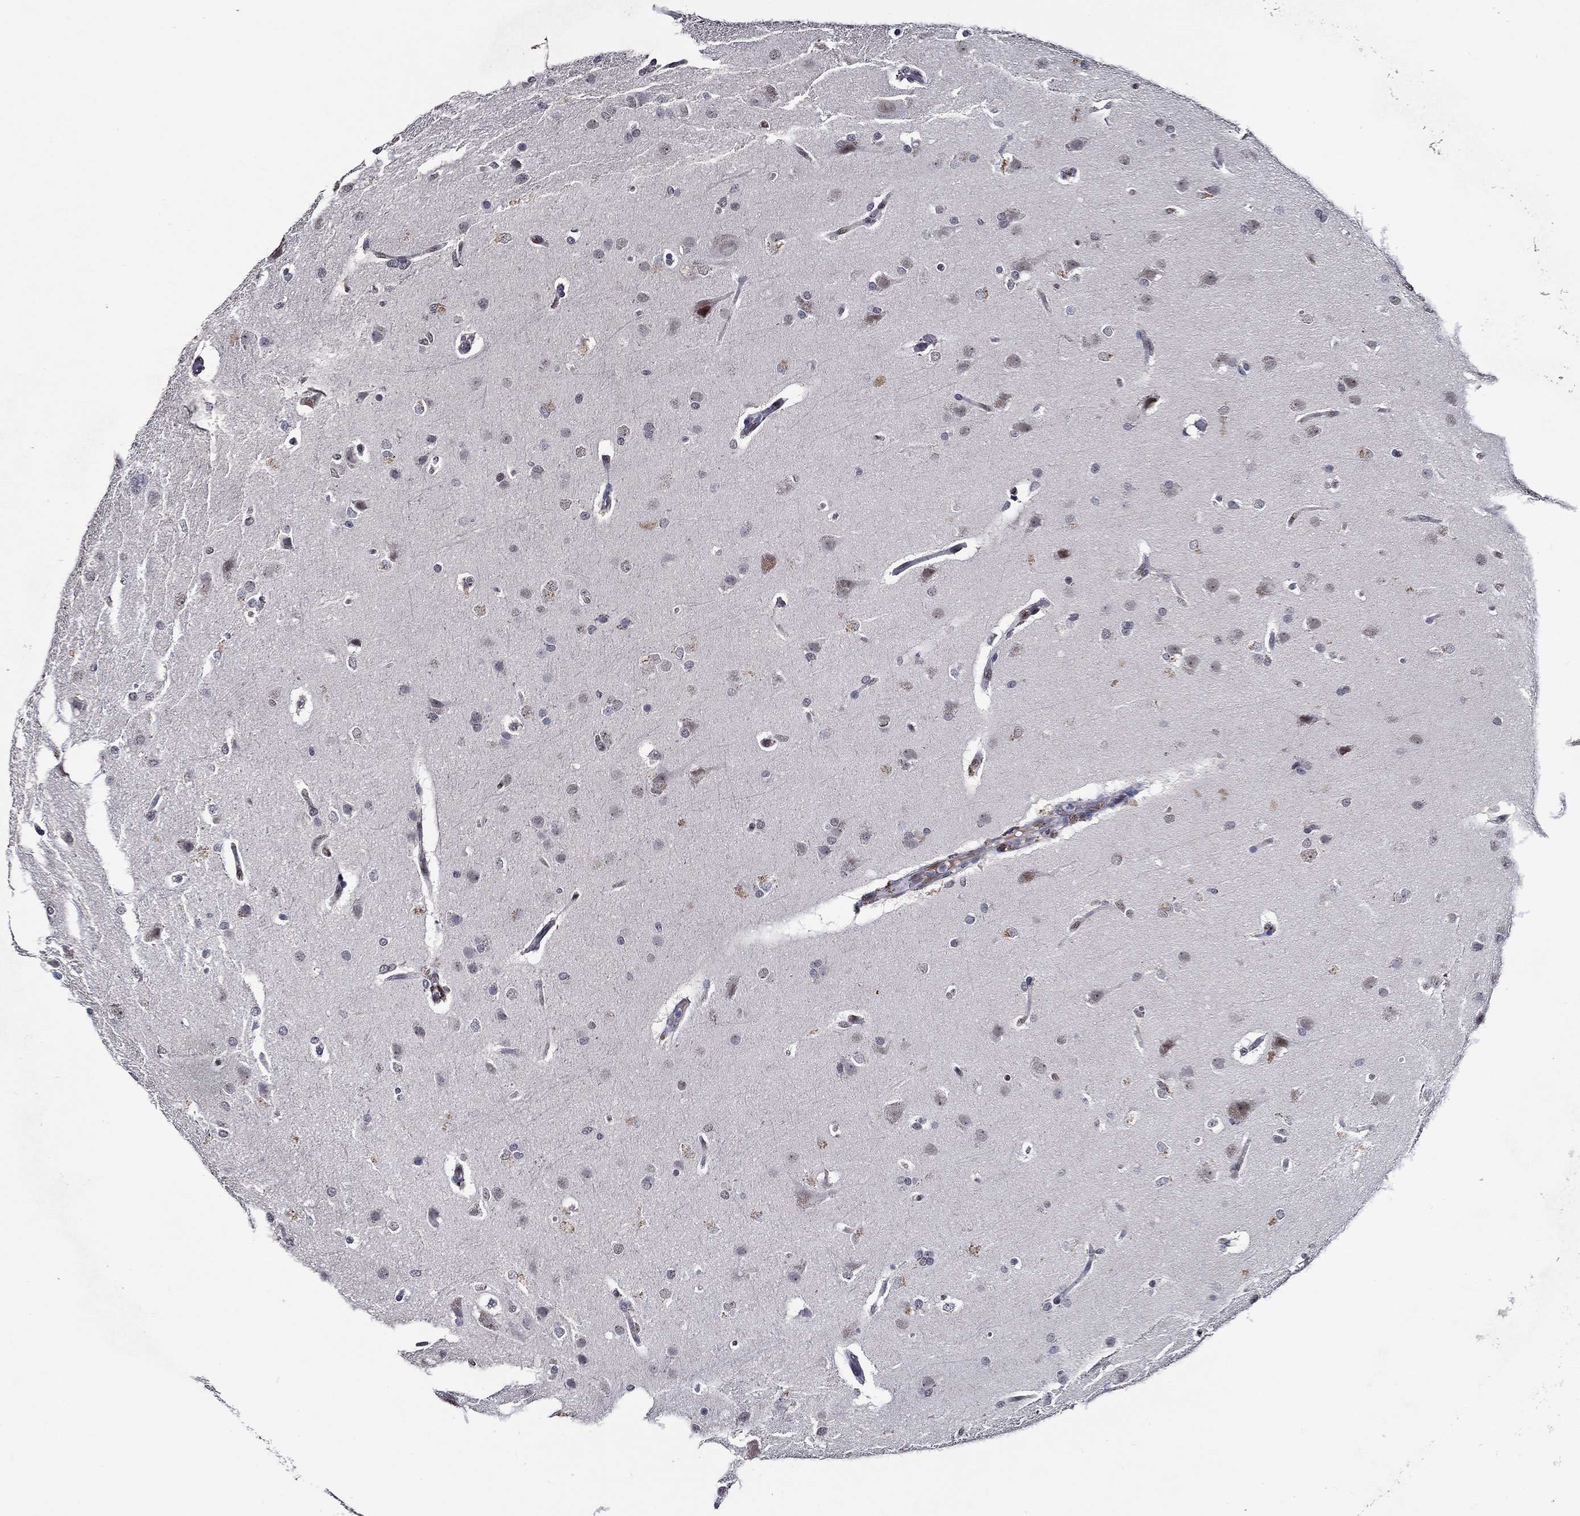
{"staining": {"intensity": "moderate", "quantity": "<25%", "location": "nuclear"}, "tissue": "glioma", "cell_type": "Tumor cells", "image_type": "cancer", "snomed": [{"axis": "morphology", "description": "Glioma, malignant, High grade"}, {"axis": "topography", "description": "Brain"}], "caption": "Protein analysis of malignant high-grade glioma tissue reveals moderate nuclear positivity in approximately <25% of tumor cells. Using DAB (brown) and hematoxylin (blue) stains, captured at high magnification using brightfield microscopy.", "gene": "GATA2", "patient": {"sex": "male", "age": 68}}